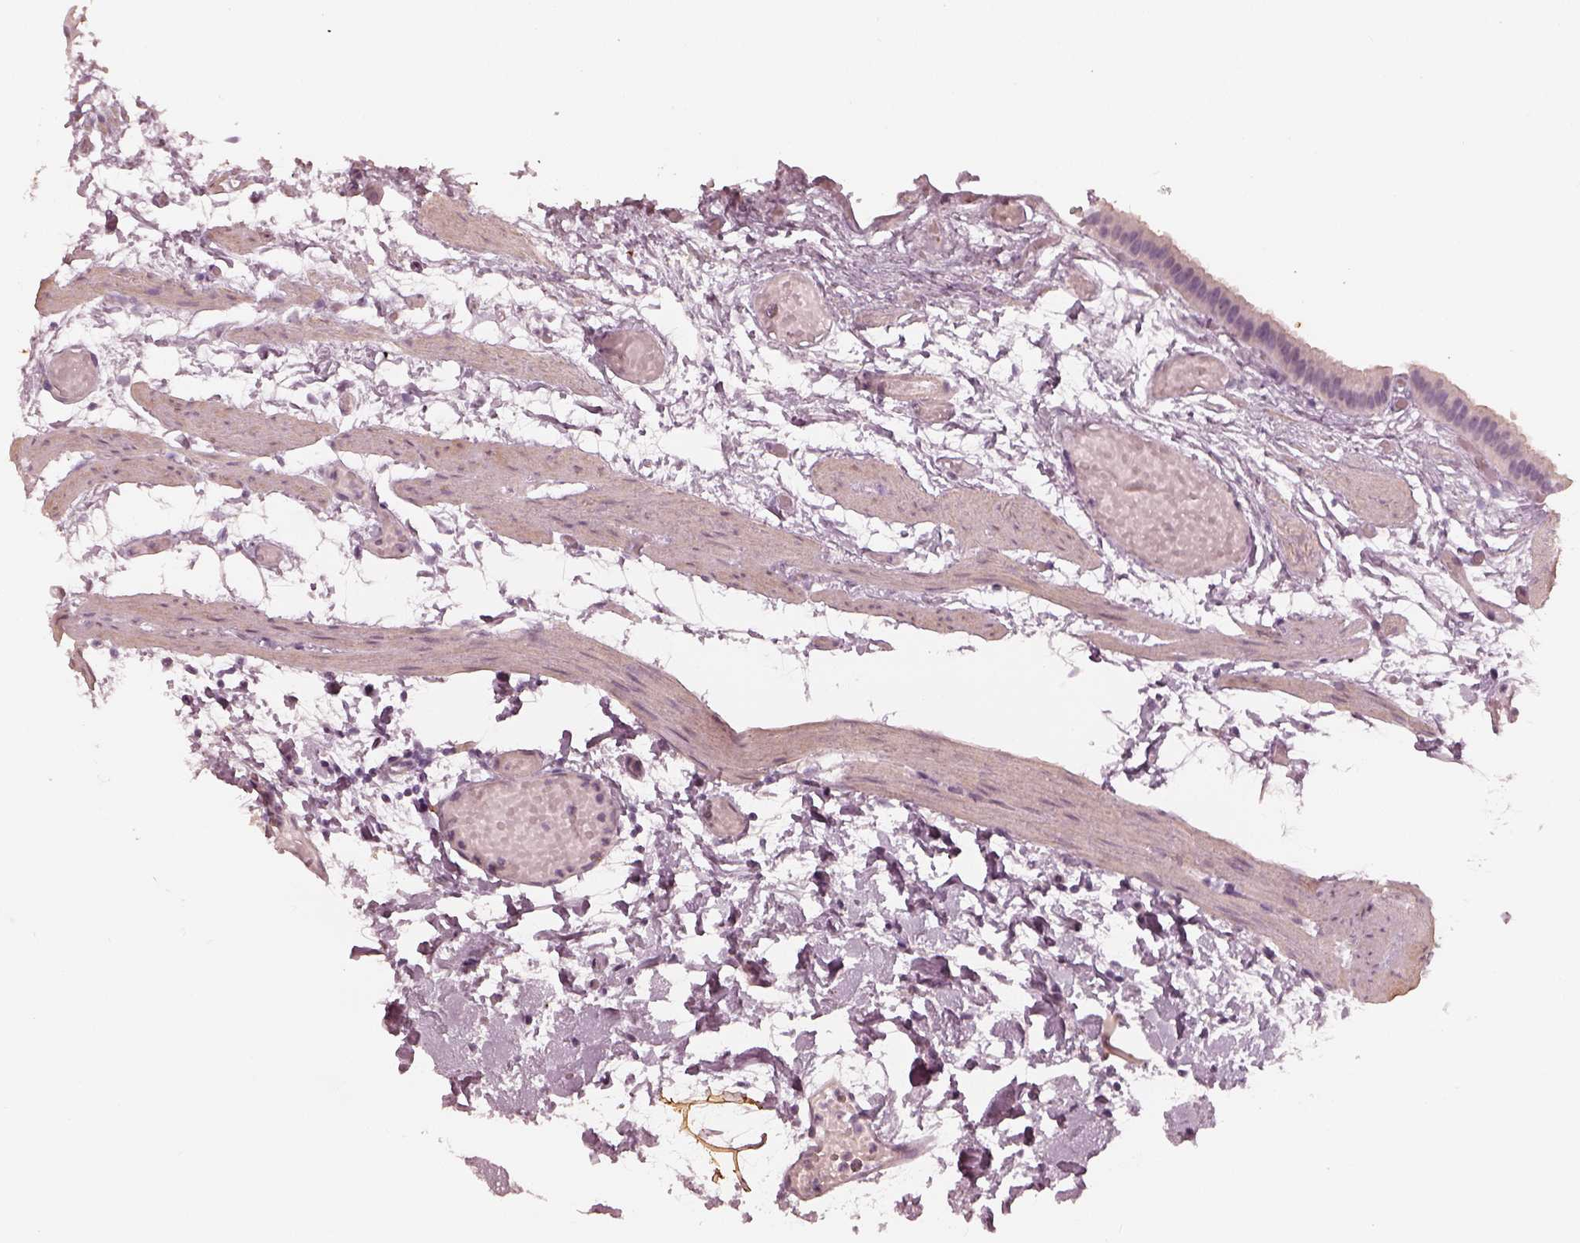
{"staining": {"intensity": "negative", "quantity": "none", "location": "none"}, "tissue": "gallbladder", "cell_type": "Glandular cells", "image_type": "normal", "snomed": [{"axis": "morphology", "description": "Normal tissue, NOS"}, {"axis": "topography", "description": "Gallbladder"}], "caption": "Immunohistochemical staining of unremarkable gallbladder reveals no significant positivity in glandular cells. (DAB (3,3'-diaminobenzidine) immunohistochemistry (IHC) with hematoxylin counter stain).", "gene": "ADRB3", "patient": {"sex": "female", "age": 45}}